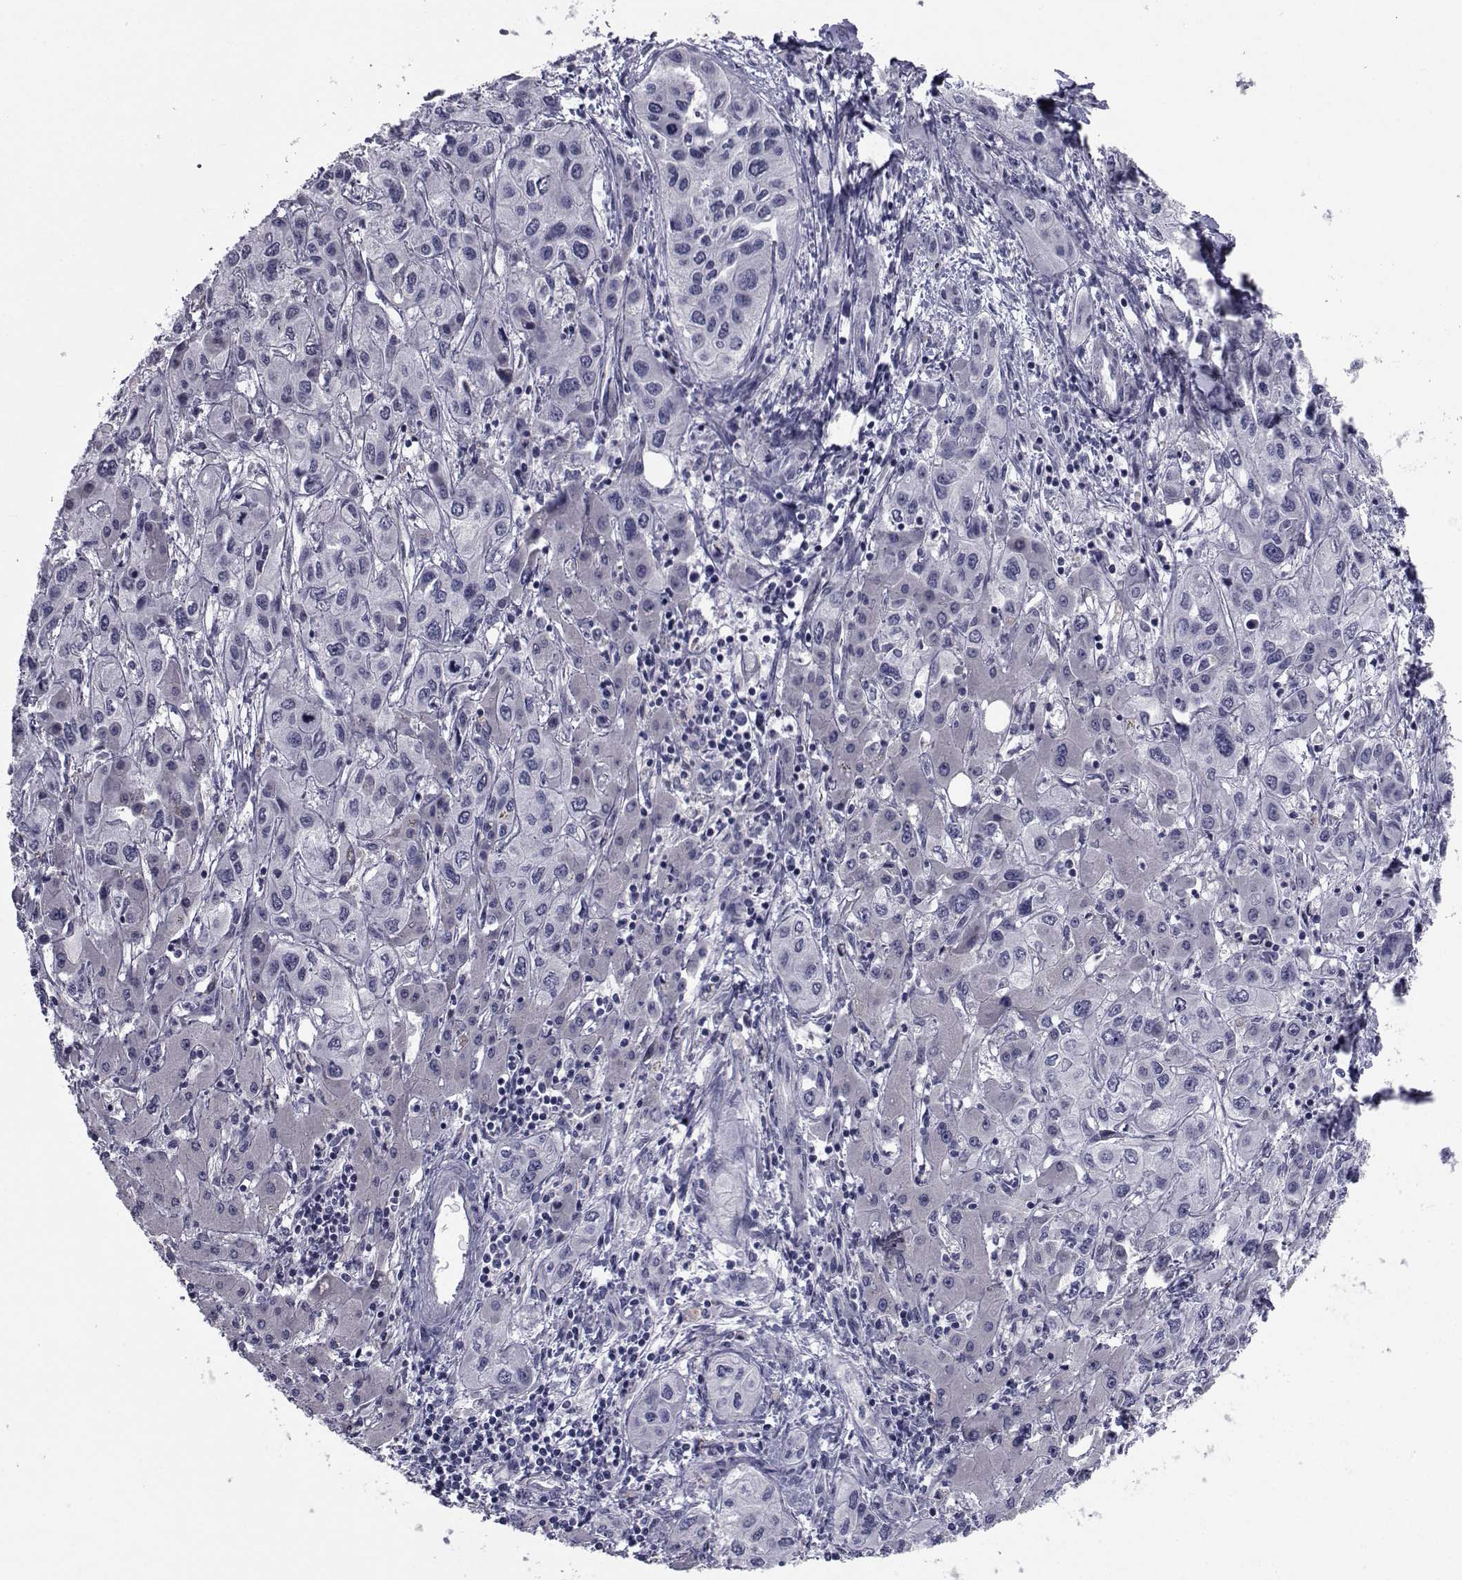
{"staining": {"intensity": "negative", "quantity": "none", "location": "none"}, "tissue": "liver cancer", "cell_type": "Tumor cells", "image_type": "cancer", "snomed": [{"axis": "morphology", "description": "Cholangiocarcinoma"}, {"axis": "topography", "description": "Liver"}], "caption": "The image demonstrates no staining of tumor cells in liver cancer (cholangiocarcinoma).", "gene": "CHRNA1", "patient": {"sex": "female", "age": 66}}